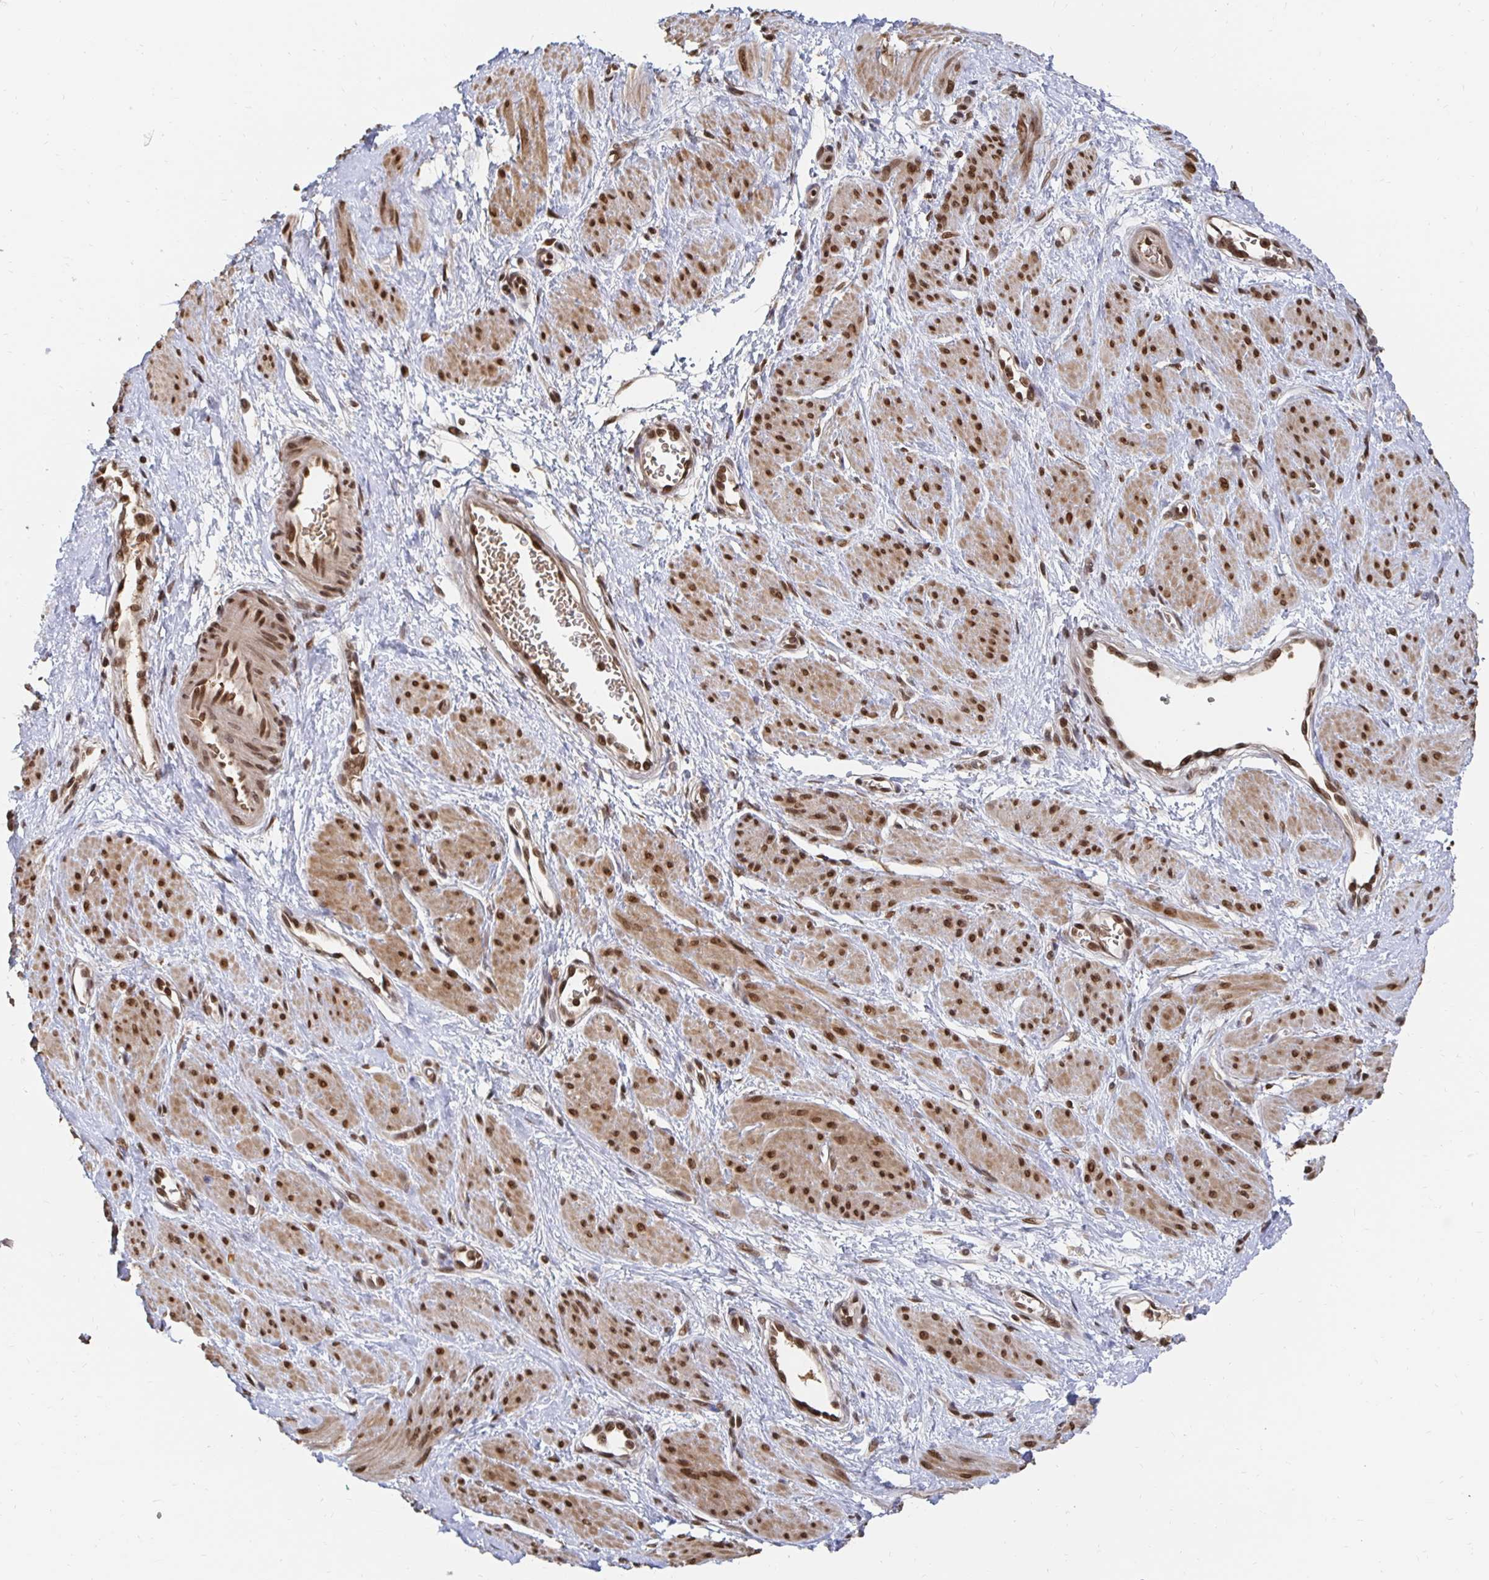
{"staining": {"intensity": "strong", "quantity": ">75%", "location": "cytoplasmic/membranous,nuclear"}, "tissue": "smooth muscle", "cell_type": "Smooth muscle cells", "image_type": "normal", "snomed": [{"axis": "morphology", "description": "Normal tissue, NOS"}, {"axis": "topography", "description": "Smooth muscle"}, {"axis": "topography", "description": "Uterus"}], "caption": "DAB immunohistochemical staining of benign smooth muscle reveals strong cytoplasmic/membranous,nuclear protein positivity in approximately >75% of smooth muscle cells. (Brightfield microscopy of DAB IHC at high magnification).", "gene": "GTF3C6", "patient": {"sex": "female", "age": 39}}